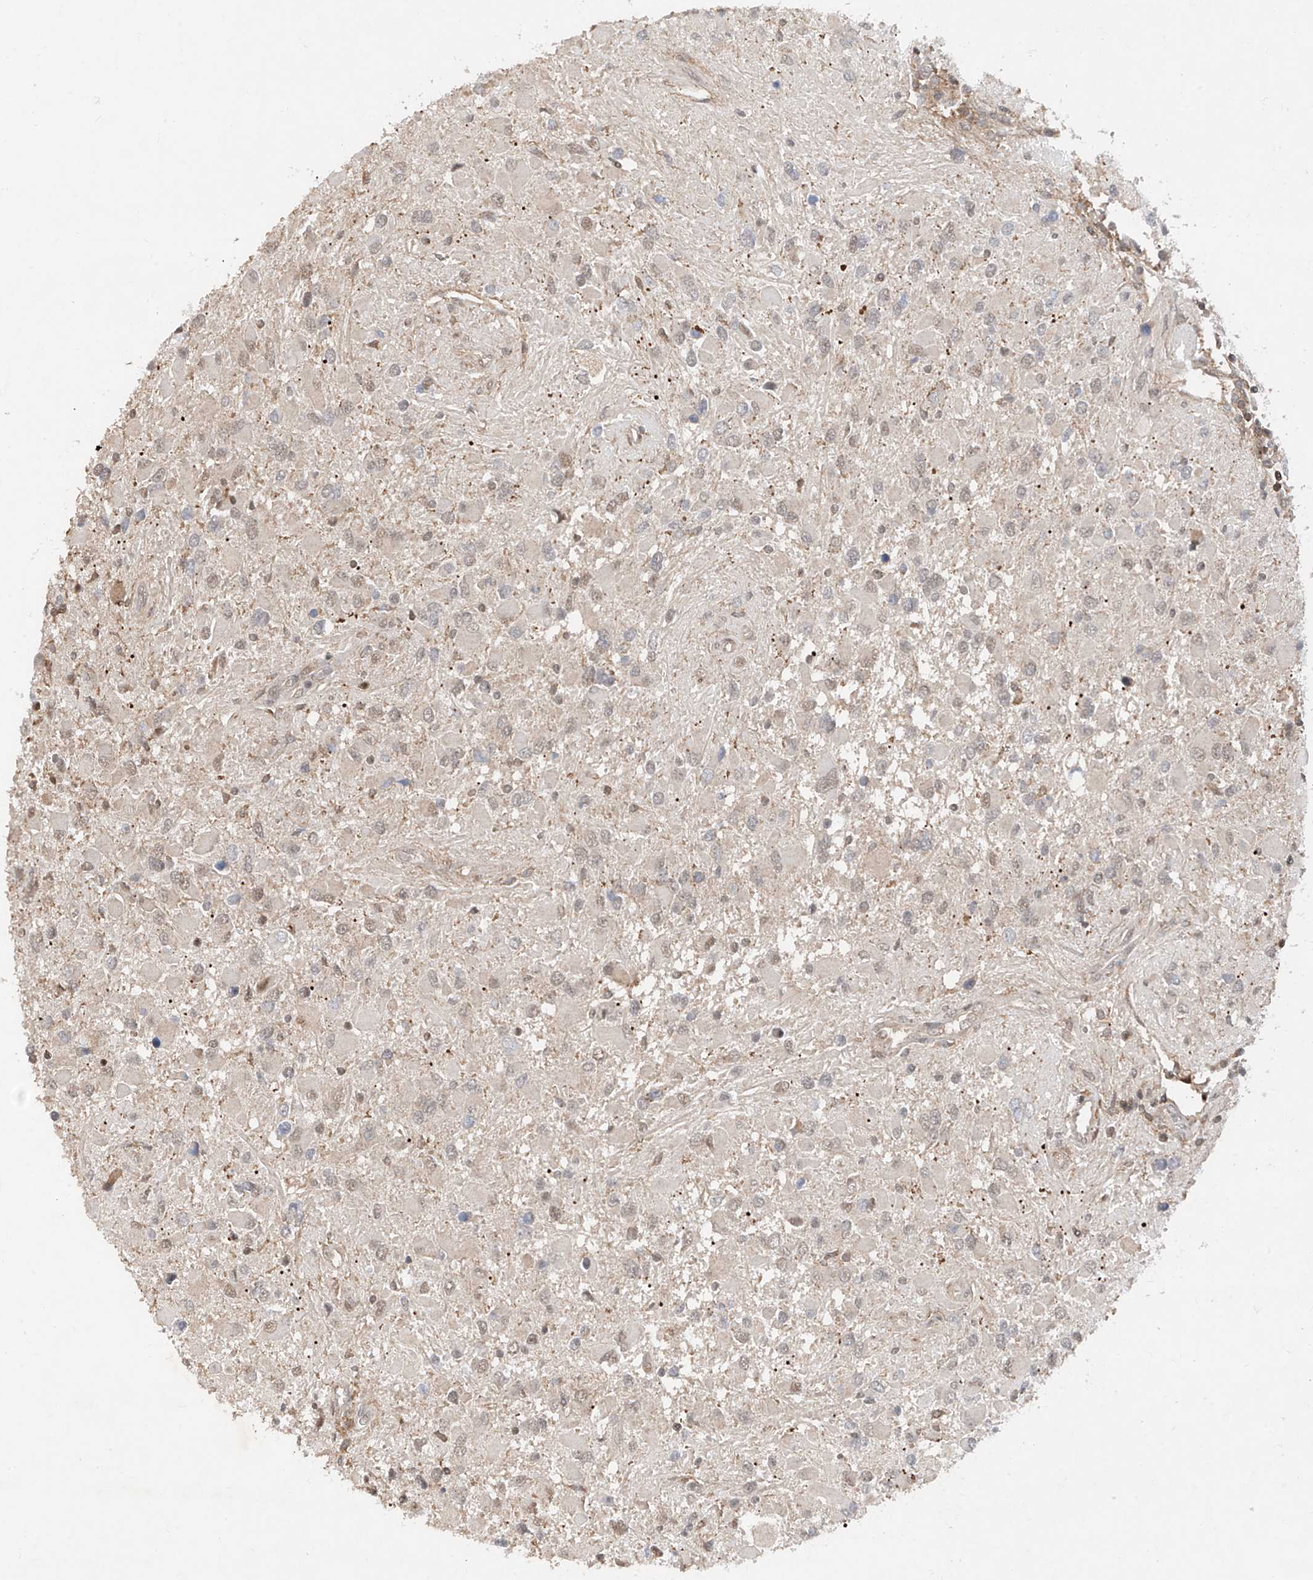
{"staining": {"intensity": "weak", "quantity": "<25%", "location": "nuclear"}, "tissue": "glioma", "cell_type": "Tumor cells", "image_type": "cancer", "snomed": [{"axis": "morphology", "description": "Glioma, malignant, High grade"}, {"axis": "topography", "description": "Brain"}], "caption": "Glioma stained for a protein using immunohistochemistry reveals no staining tumor cells.", "gene": "ZNF358", "patient": {"sex": "male", "age": 53}}